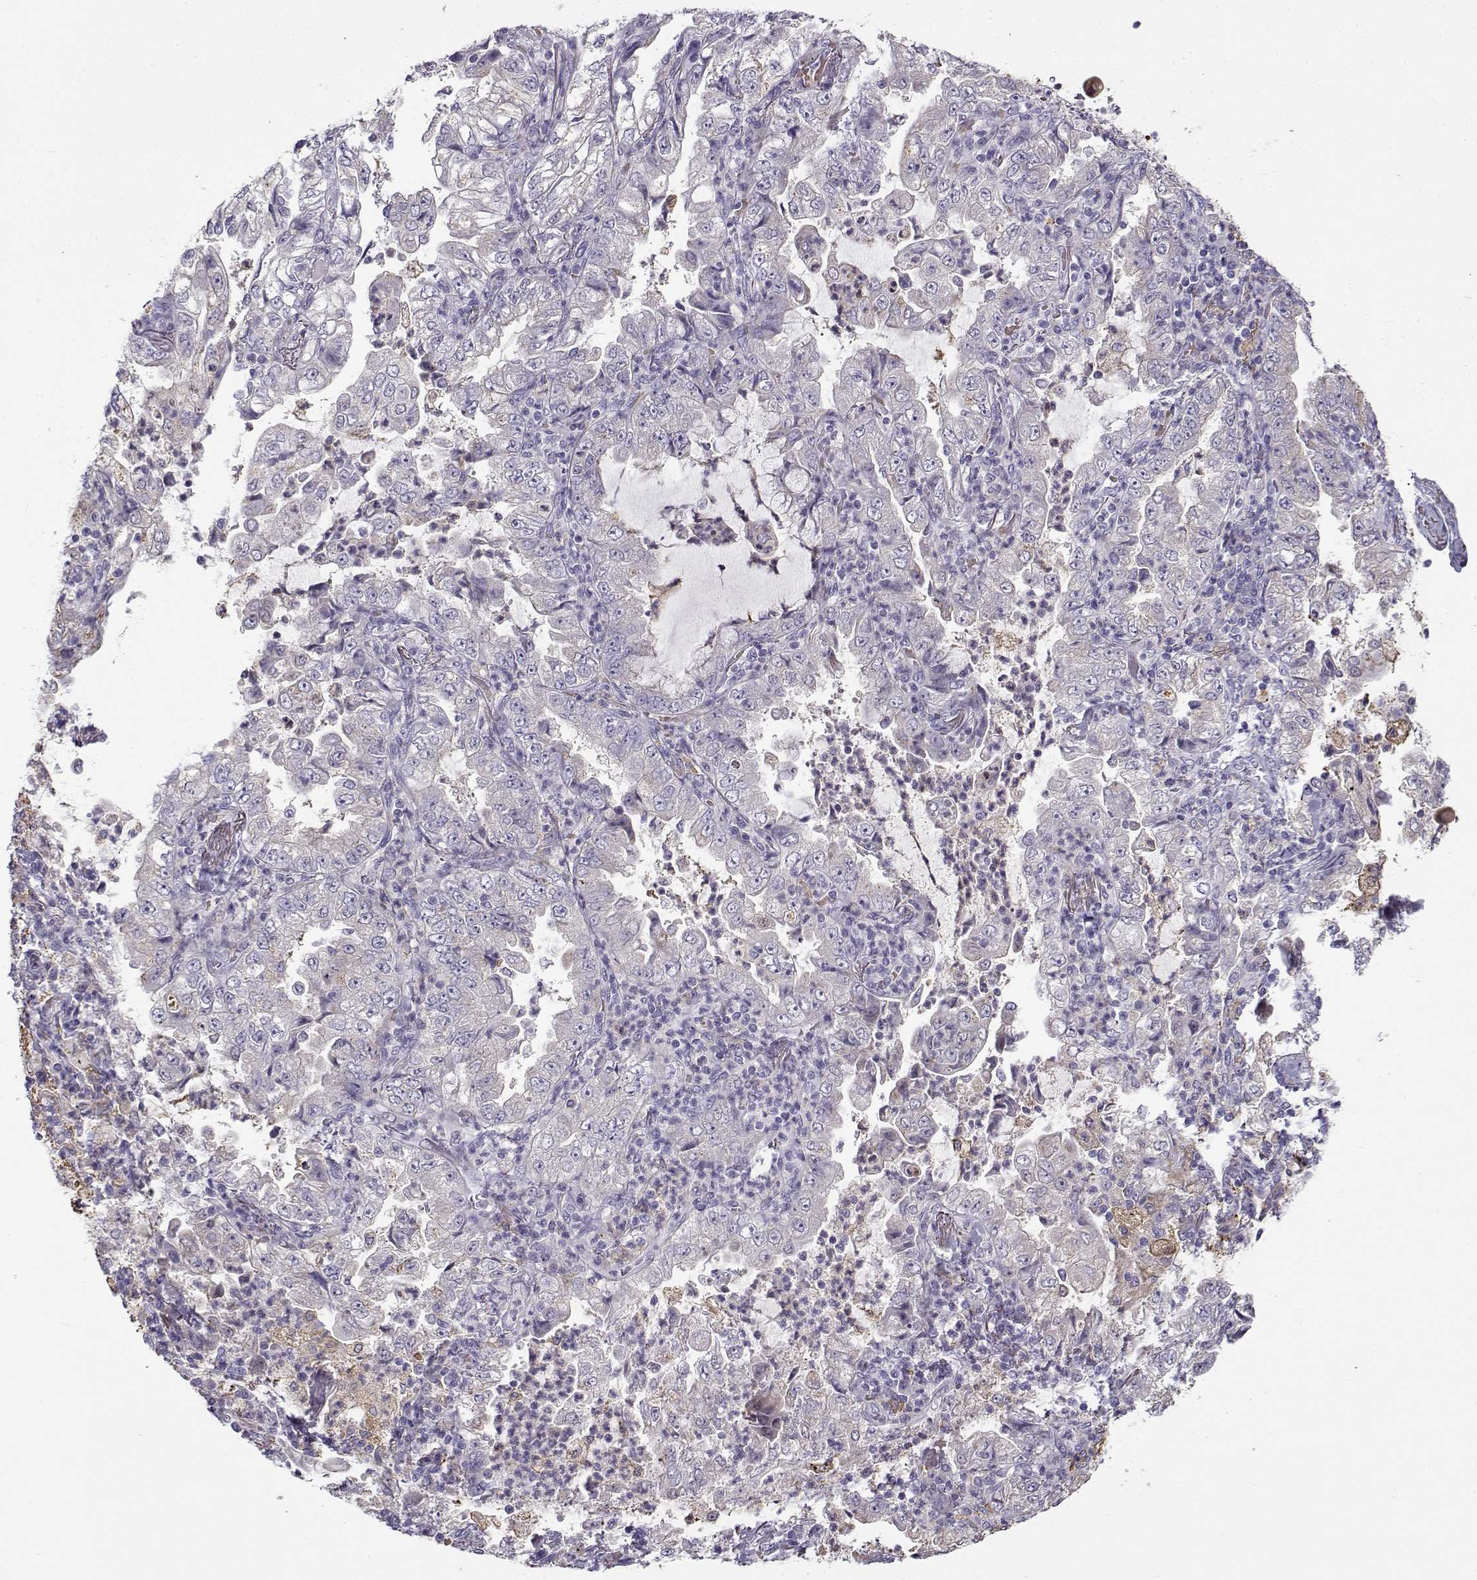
{"staining": {"intensity": "negative", "quantity": "none", "location": "none"}, "tissue": "lung cancer", "cell_type": "Tumor cells", "image_type": "cancer", "snomed": [{"axis": "morphology", "description": "Adenocarcinoma, NOS"}, {"axis": "topography", "description": "Lung"}], "caption": "This is an immunohistochemistry (IHC) histopathology image of human lung cancer (adenocarcinoma). There is no staining in tumor cells.", "gene": "UCP3", "patient": {"sex": "female", "age": 73}}